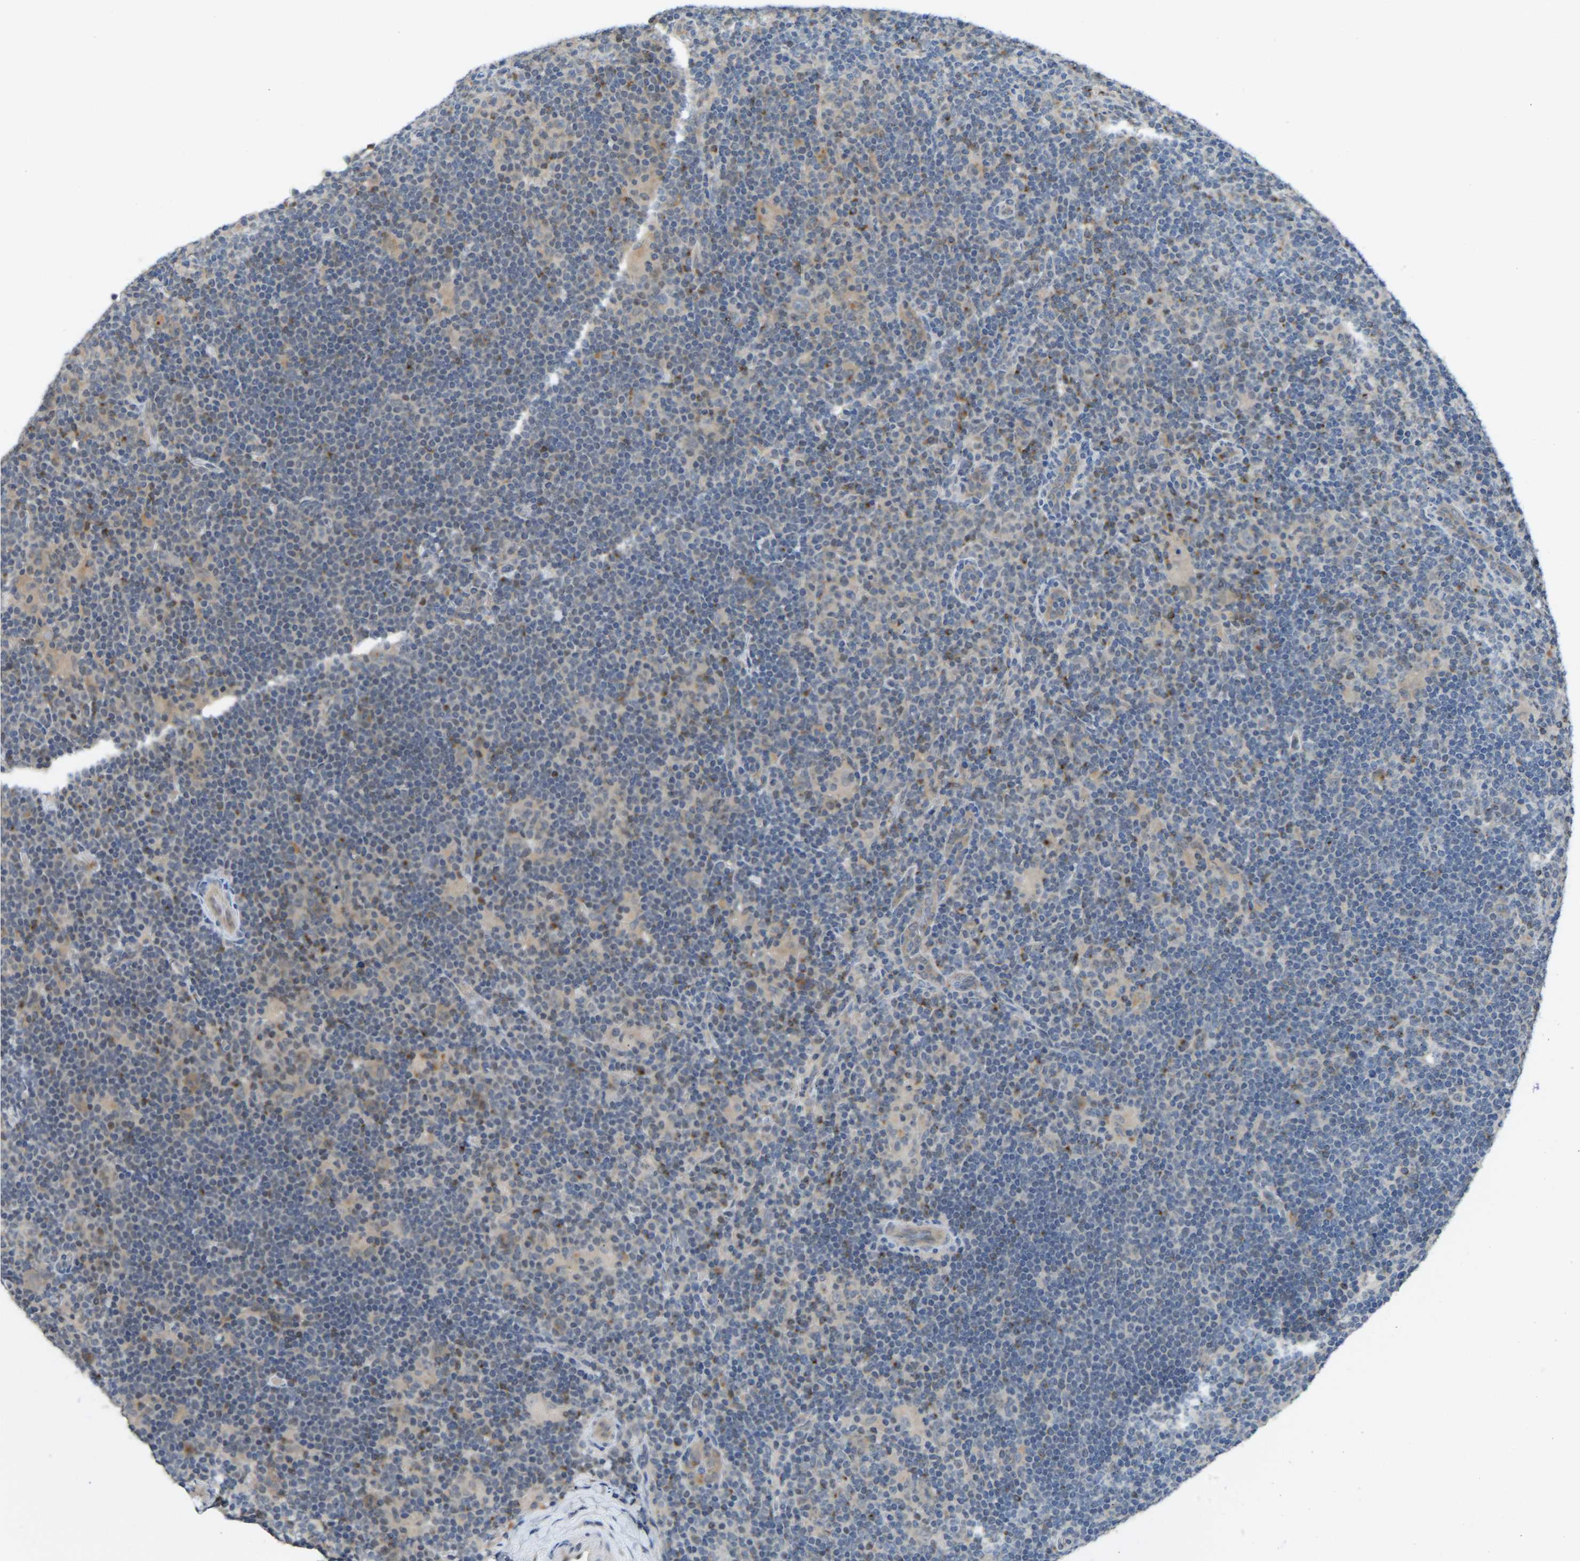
{"staining": {"intensity": "weak", "quantity": "<25%", "location": "cytoplasmic/membranous"}, "tissue": "lymphoma", "cell_type": "Tumor cells", "image_type": "cancer", "snomed": [{"axis": "morphology", "description": "Hodgkin's disease, NOS"}, {"axis": "topography", "description": "Lymph node"}], "caption": "Tumor cells are negative for brown protein staining in lymphoma.", "gene": "ZNF251", "patient": {"sex": "female", "age": 57}}